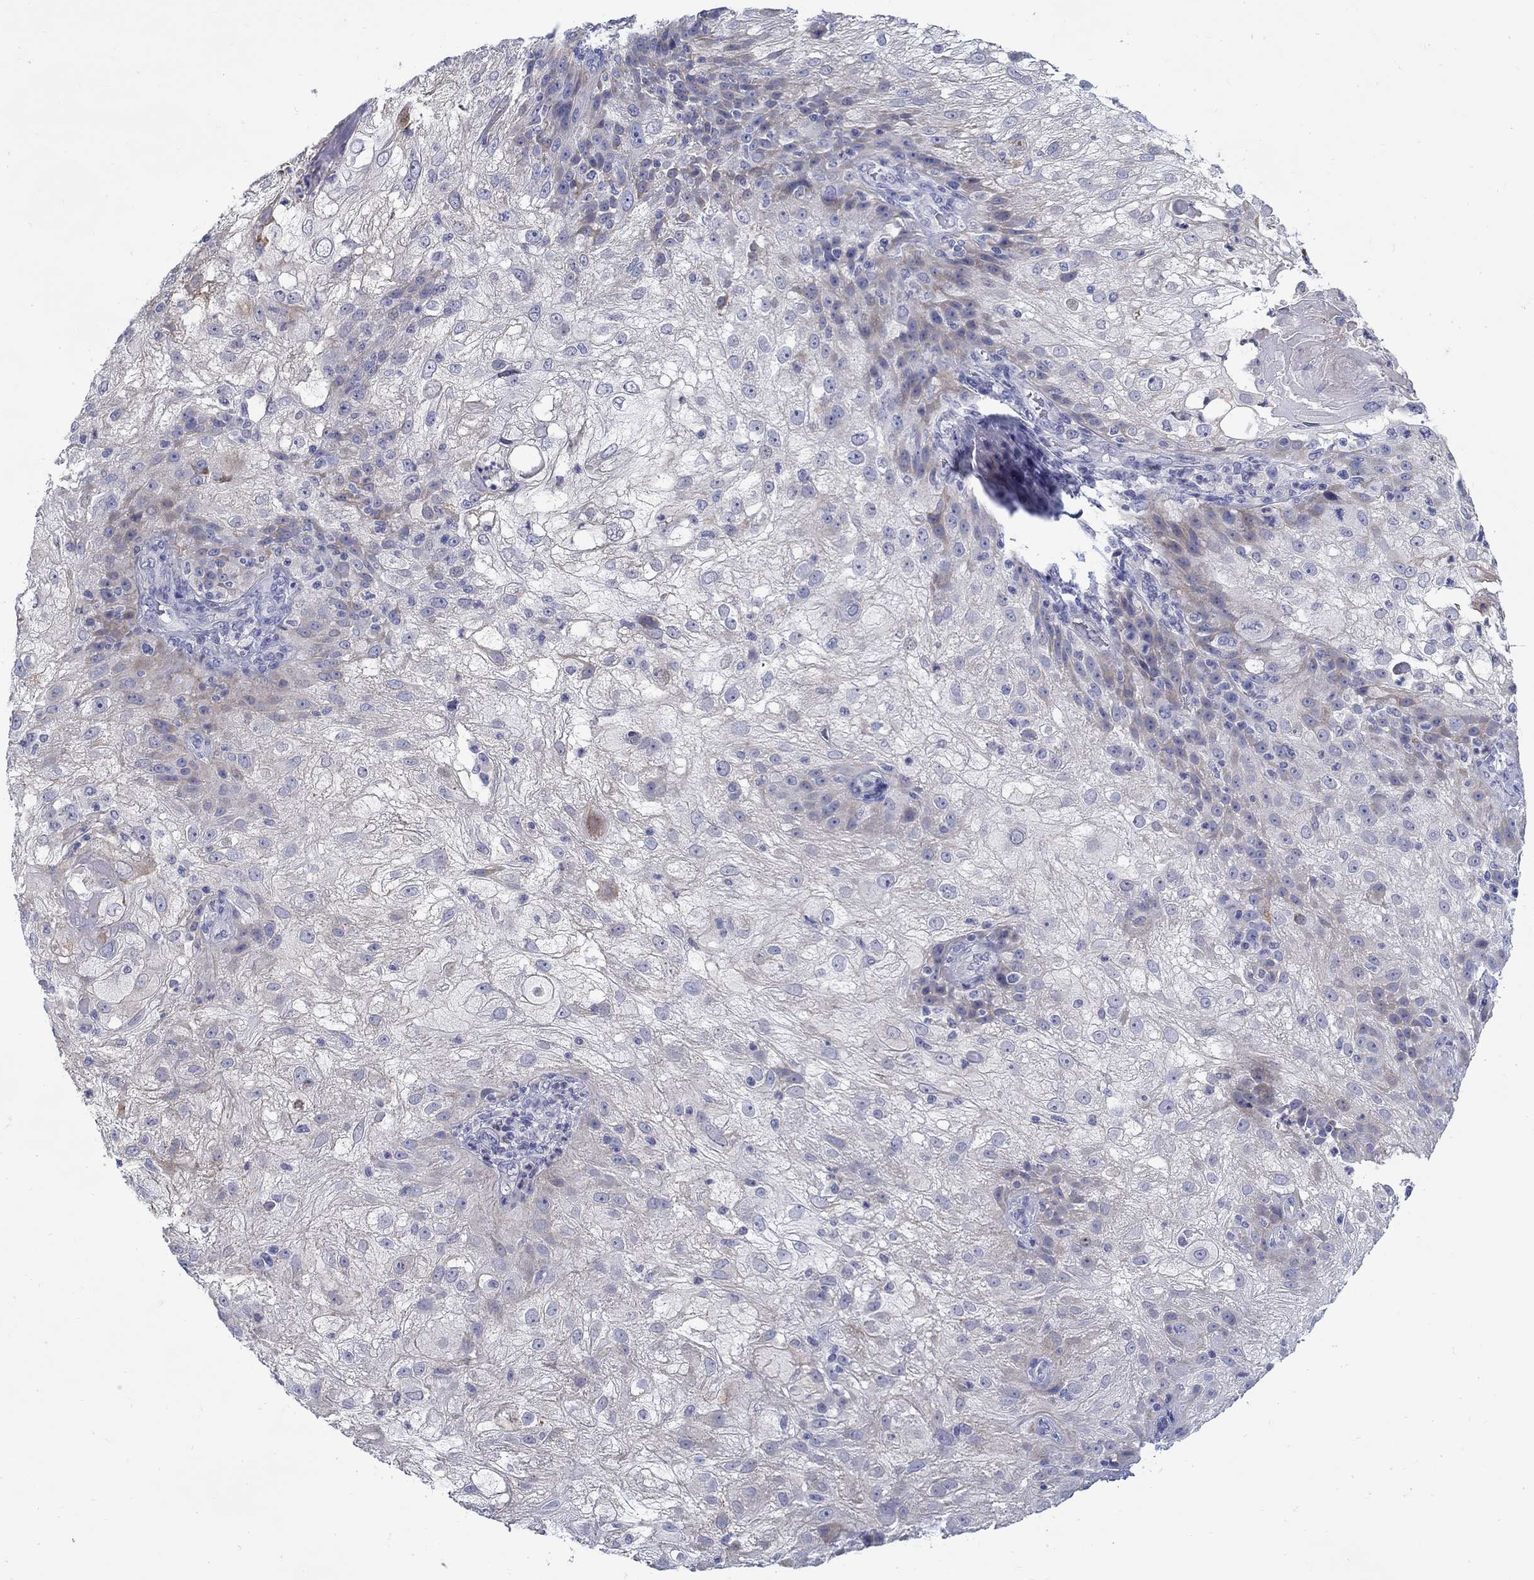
{"staining": {"intensity": "weak", "quantity": "<25%", "location": "cytoplasmic/membranous"}, "tissue": "skin cancer", "cell_type": "Tumor cells", "image_type": "cancer", "snomed": [{"axis": "morphology", "description": "Normal tissue, NOS"}, {"axis": "morphology", "description": "Squamous cell carcinoma, NOS"}, {"axis": "topography", "description": "Skin"}], "caption": "This is a photomicrograph of immunohistochemistry staining of squamous cell carcinoma (skin), which shows no staining in tumor cells.", "gene": "ABCA4", "patient": {"sex": "female", "age": 83}}